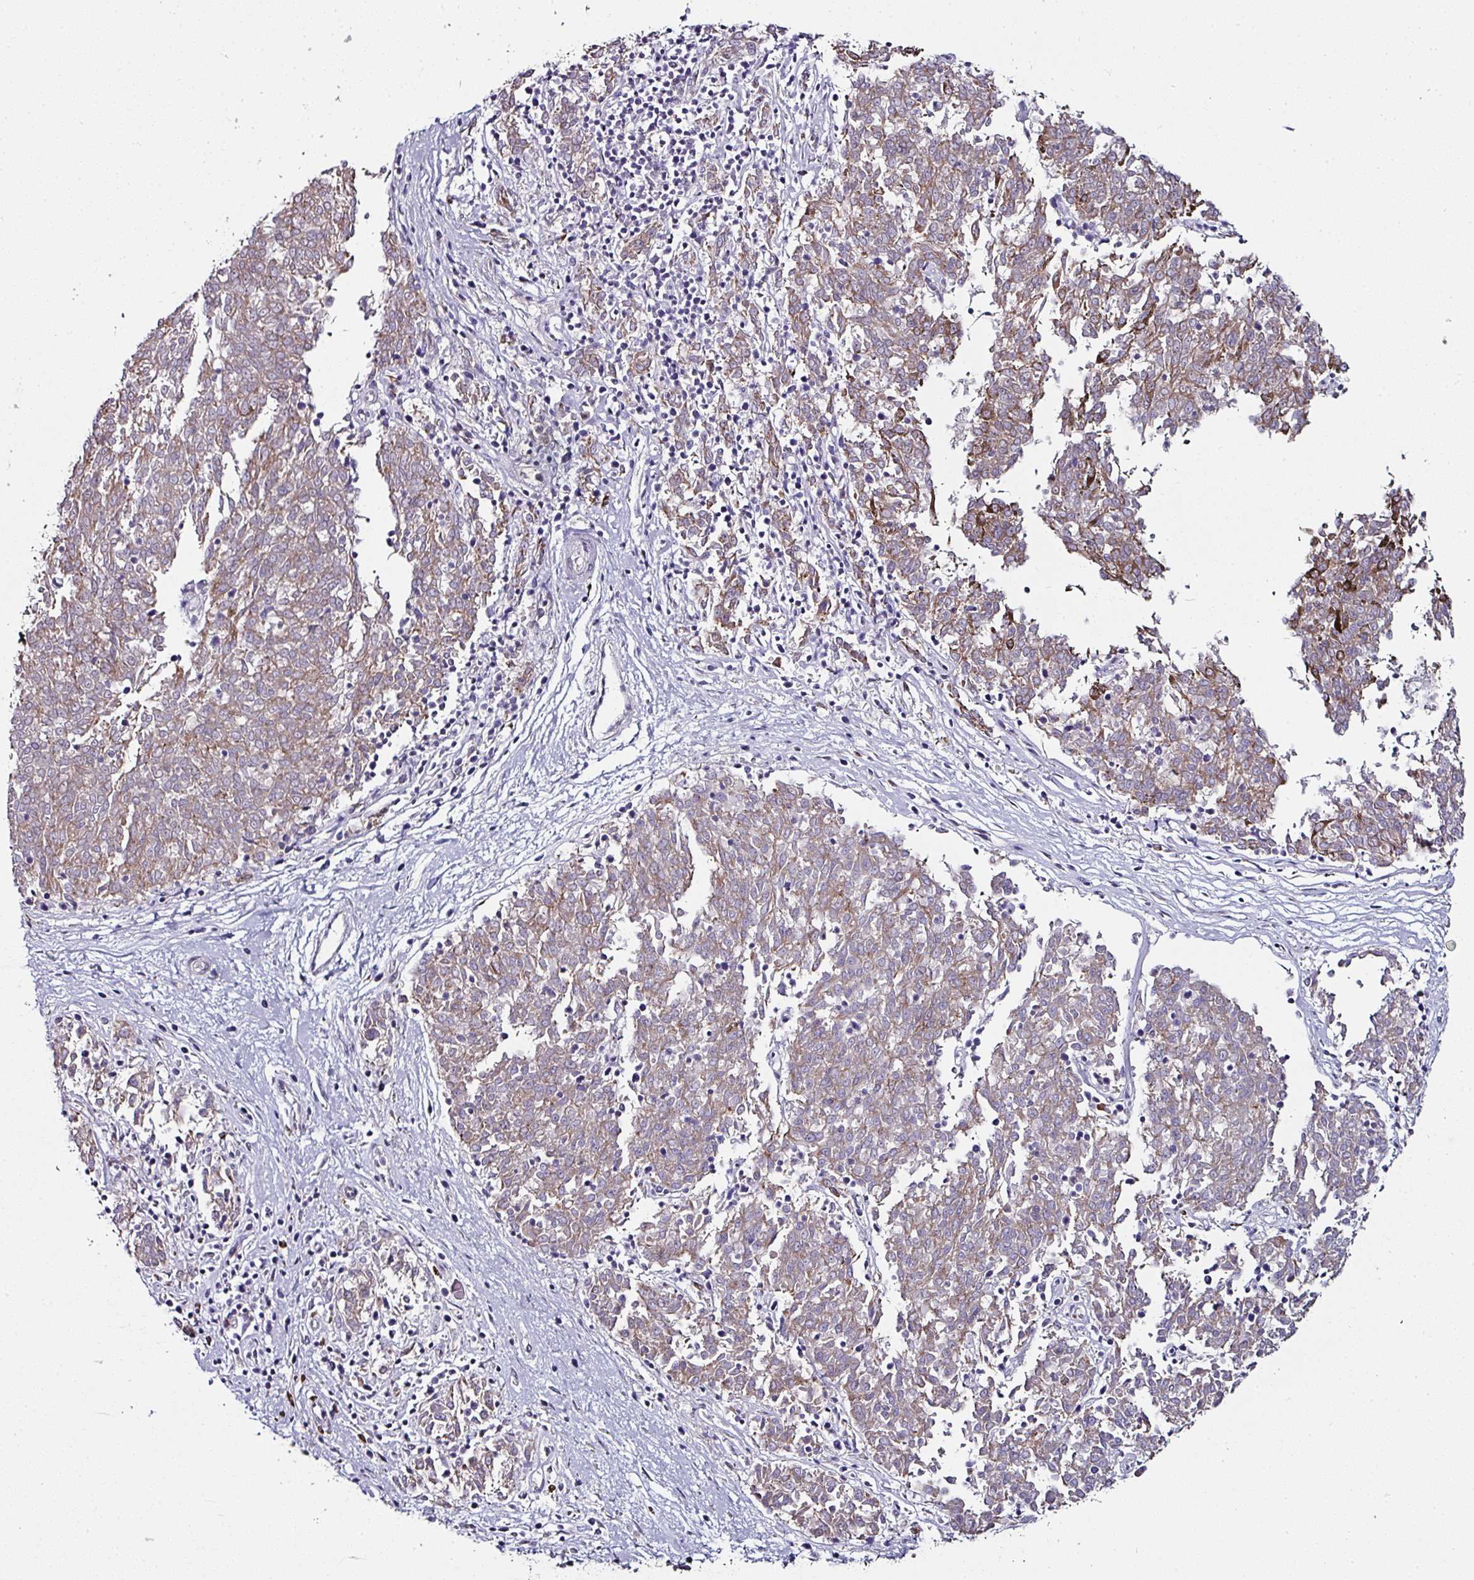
{"staining": {"intensity": "weak", "quantity": "25%-75%", "location": "cytoplasmic/membranous"}, "tissue": "melanoma", "cell_type": "Tumor cells", "image_type": "cancer", "snomed": [{"axis": "morphology", "description": "Malignant melanoma, NOS"}, {"axis": "topography", "description": "Skin"}], "caption": "Melanoma stained with a brown dye reveals weak cytoplasmic/membranous positive expression in about 25%-75% of tumor cells.", "gene": "APOLD1", "patient": {"sex": "female", "age": 72}}